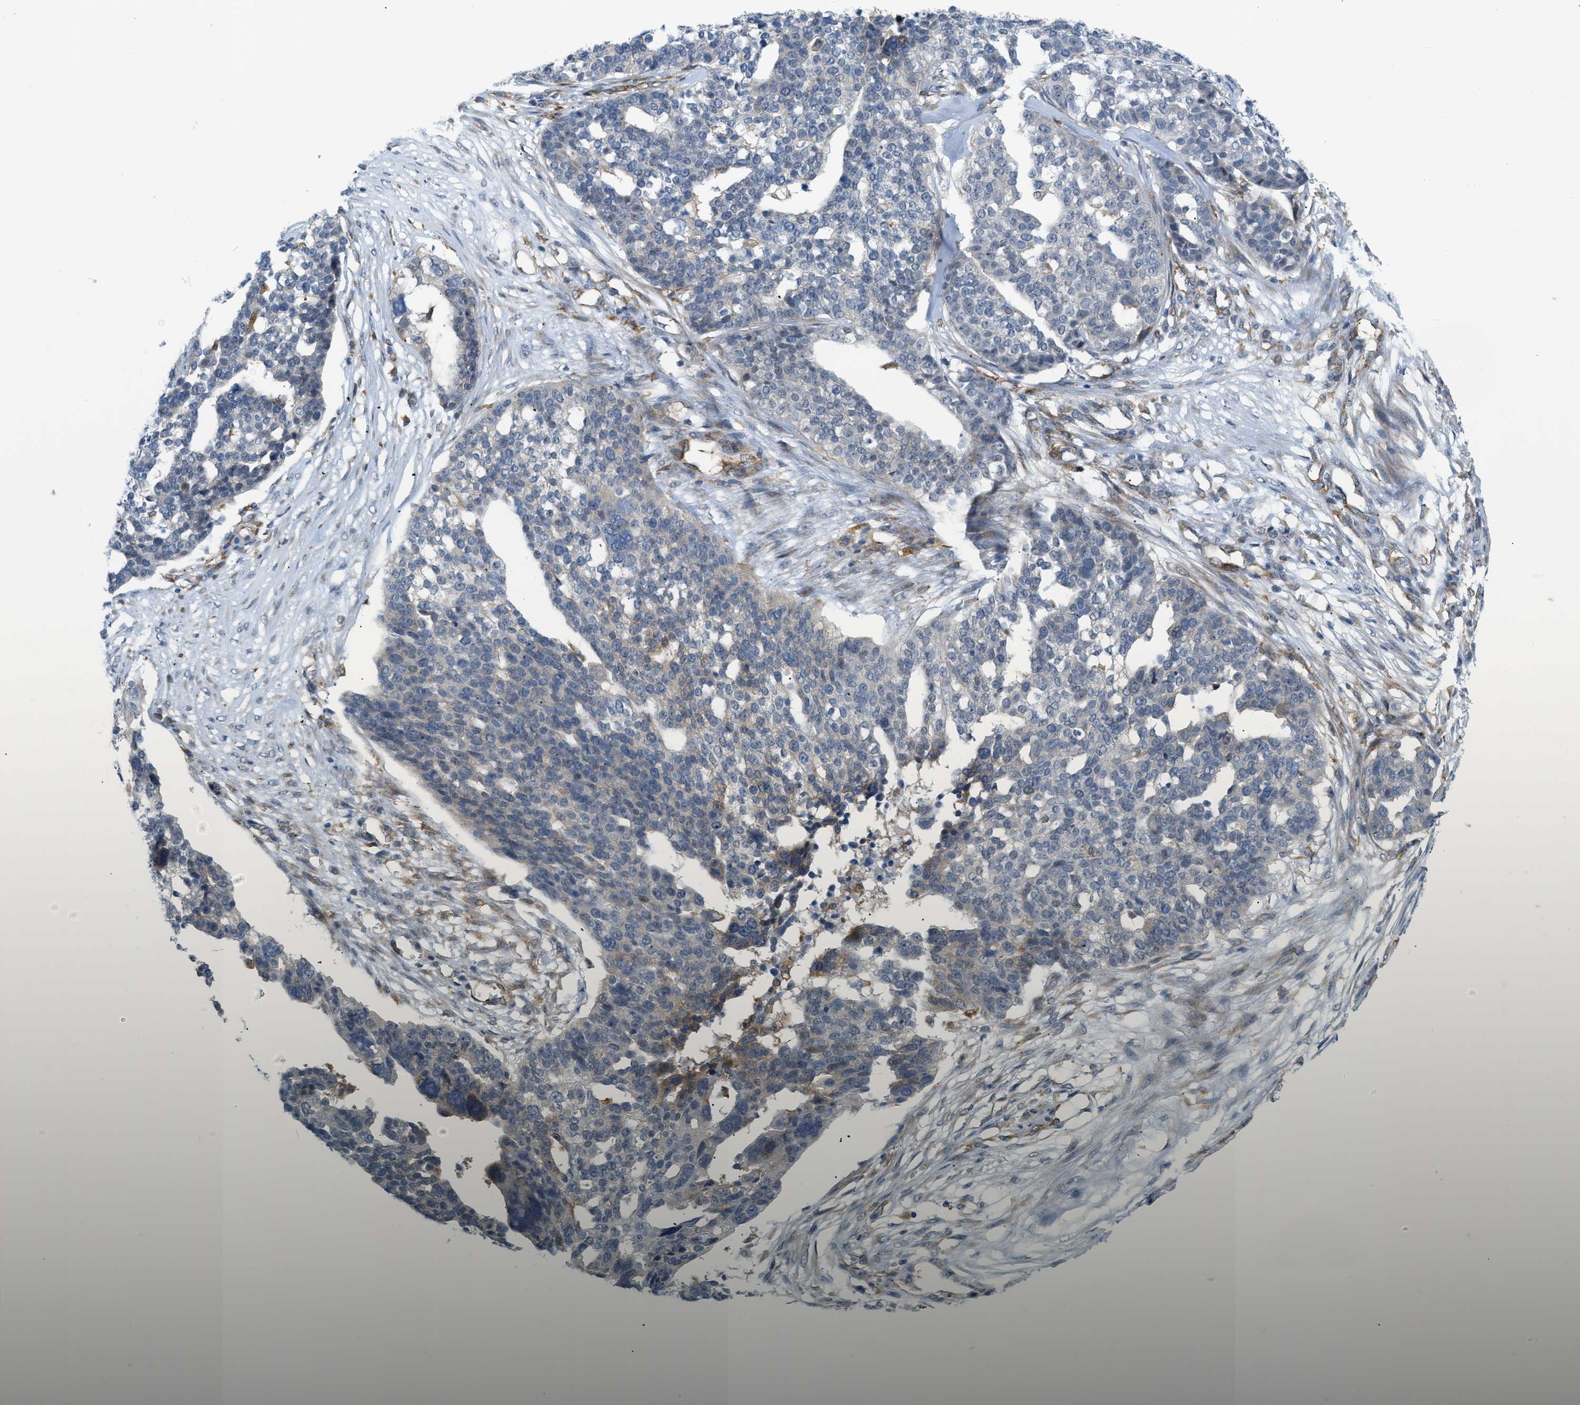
{"staining": {"intensity": "negative", "quantity": "none", "location": "none"}, "tissue": "ovarian cancer", "cell_type": "Tumor cells", "image_type": "cancer", "snomed": [{"axis": "morphology", "description": "Cystadenocarcinoma, serous, NOS"}, {"axis": "topography", "description": "Ovary"}], "caption": "Serous cystadenocarcinoma (ovarian) was stained to show a protein in brown. There is no significant staining in tumor cells.", "gene": "ZNF408", "patient": {"sex": "female", "age": 59}}